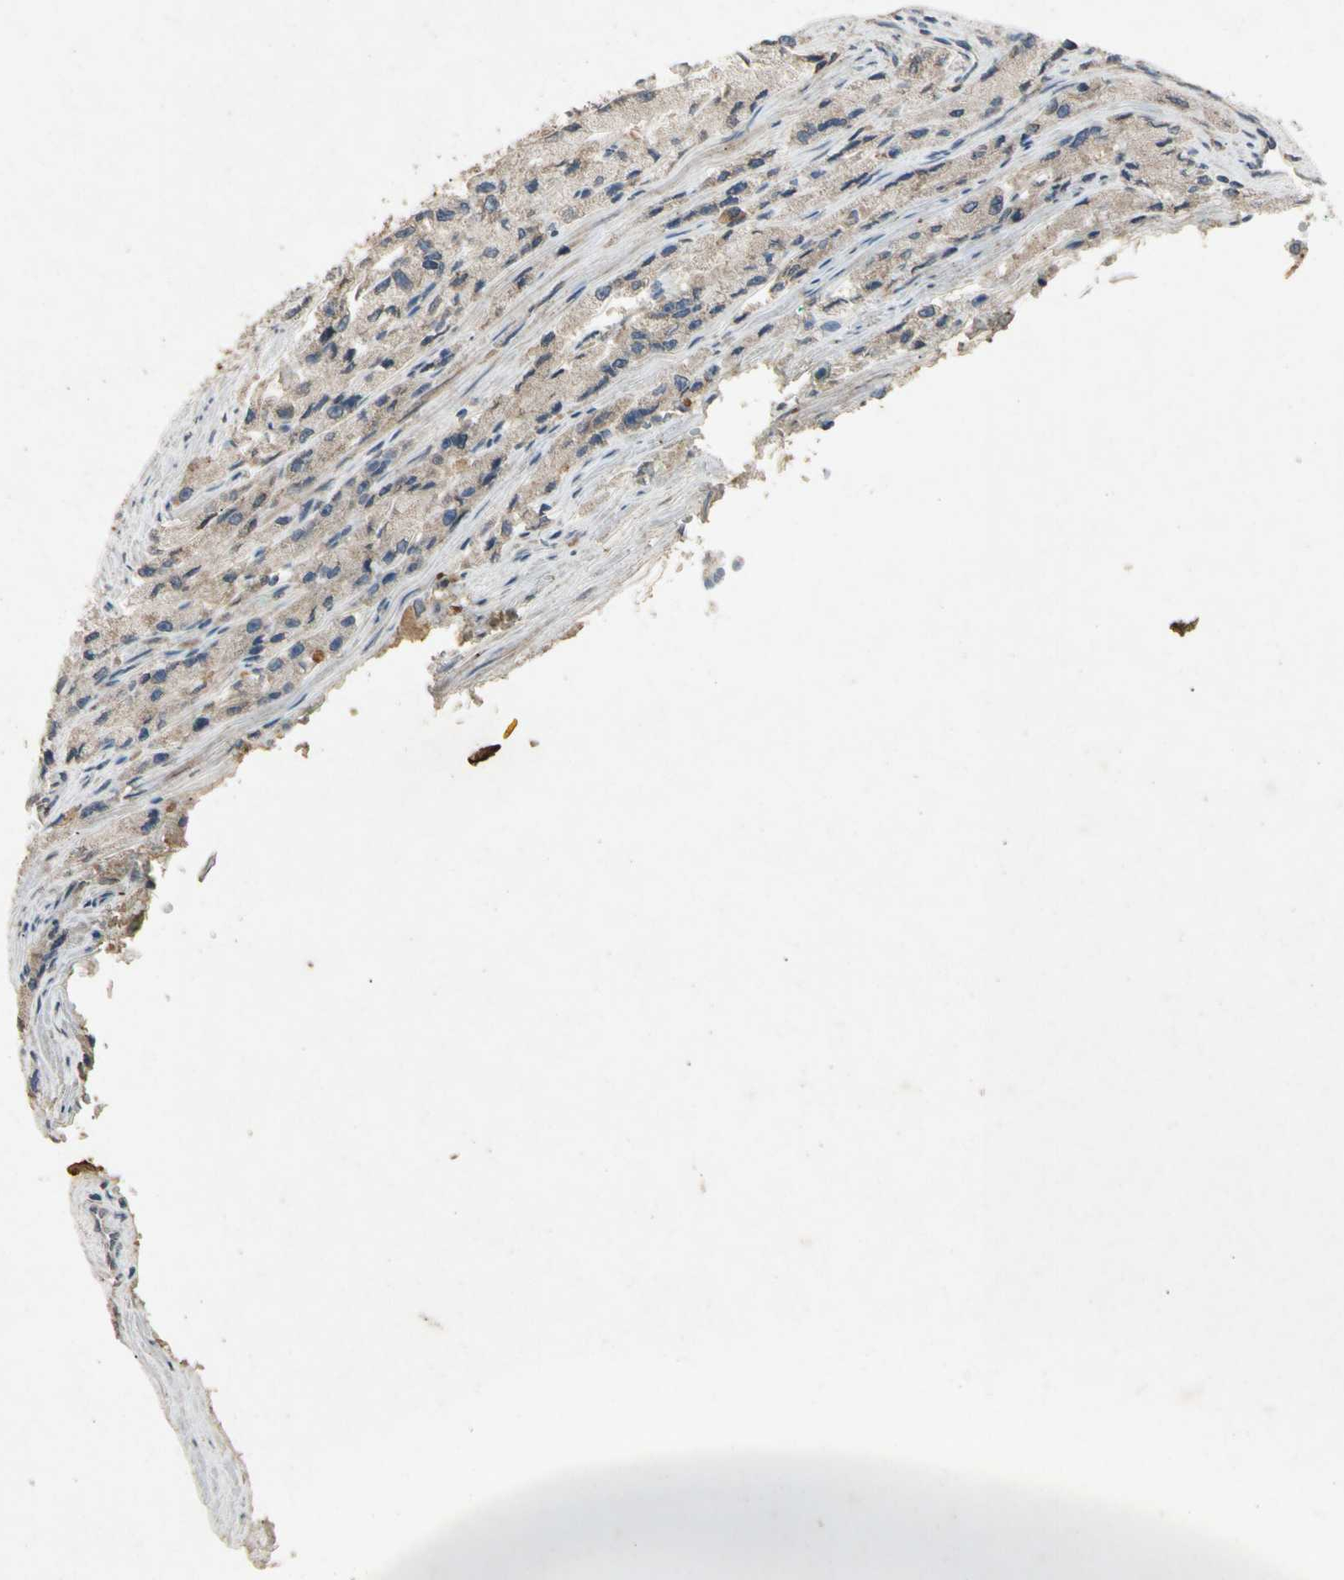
{"staining": {"intensity": "weak", "quantity": ">75%", "location": "cytoplasmic/membranous"}, "tissue": "prostate cancer", "cell_type": "Tumor cells", "image_type": "cancer", "snomed": [{"axis": "morphology", "description": "Adenocarcinoma, High grade"}, {"axis": "topography", "description": "Prostate"}], "caption": "Immunohistochemistry micrograph of neoplastic tissue: human high-grade adenocarcinoma (prostate) stained using immunohistochemistry (IHC) displays low levels of weak protein expression localized specifically in the cytoplasmic/membranous of tumor cells, appearing as a cytoplasmic/membranous brown color.", "gene": "GPLD1", "patient": {"sex": "male", "age": 58}}